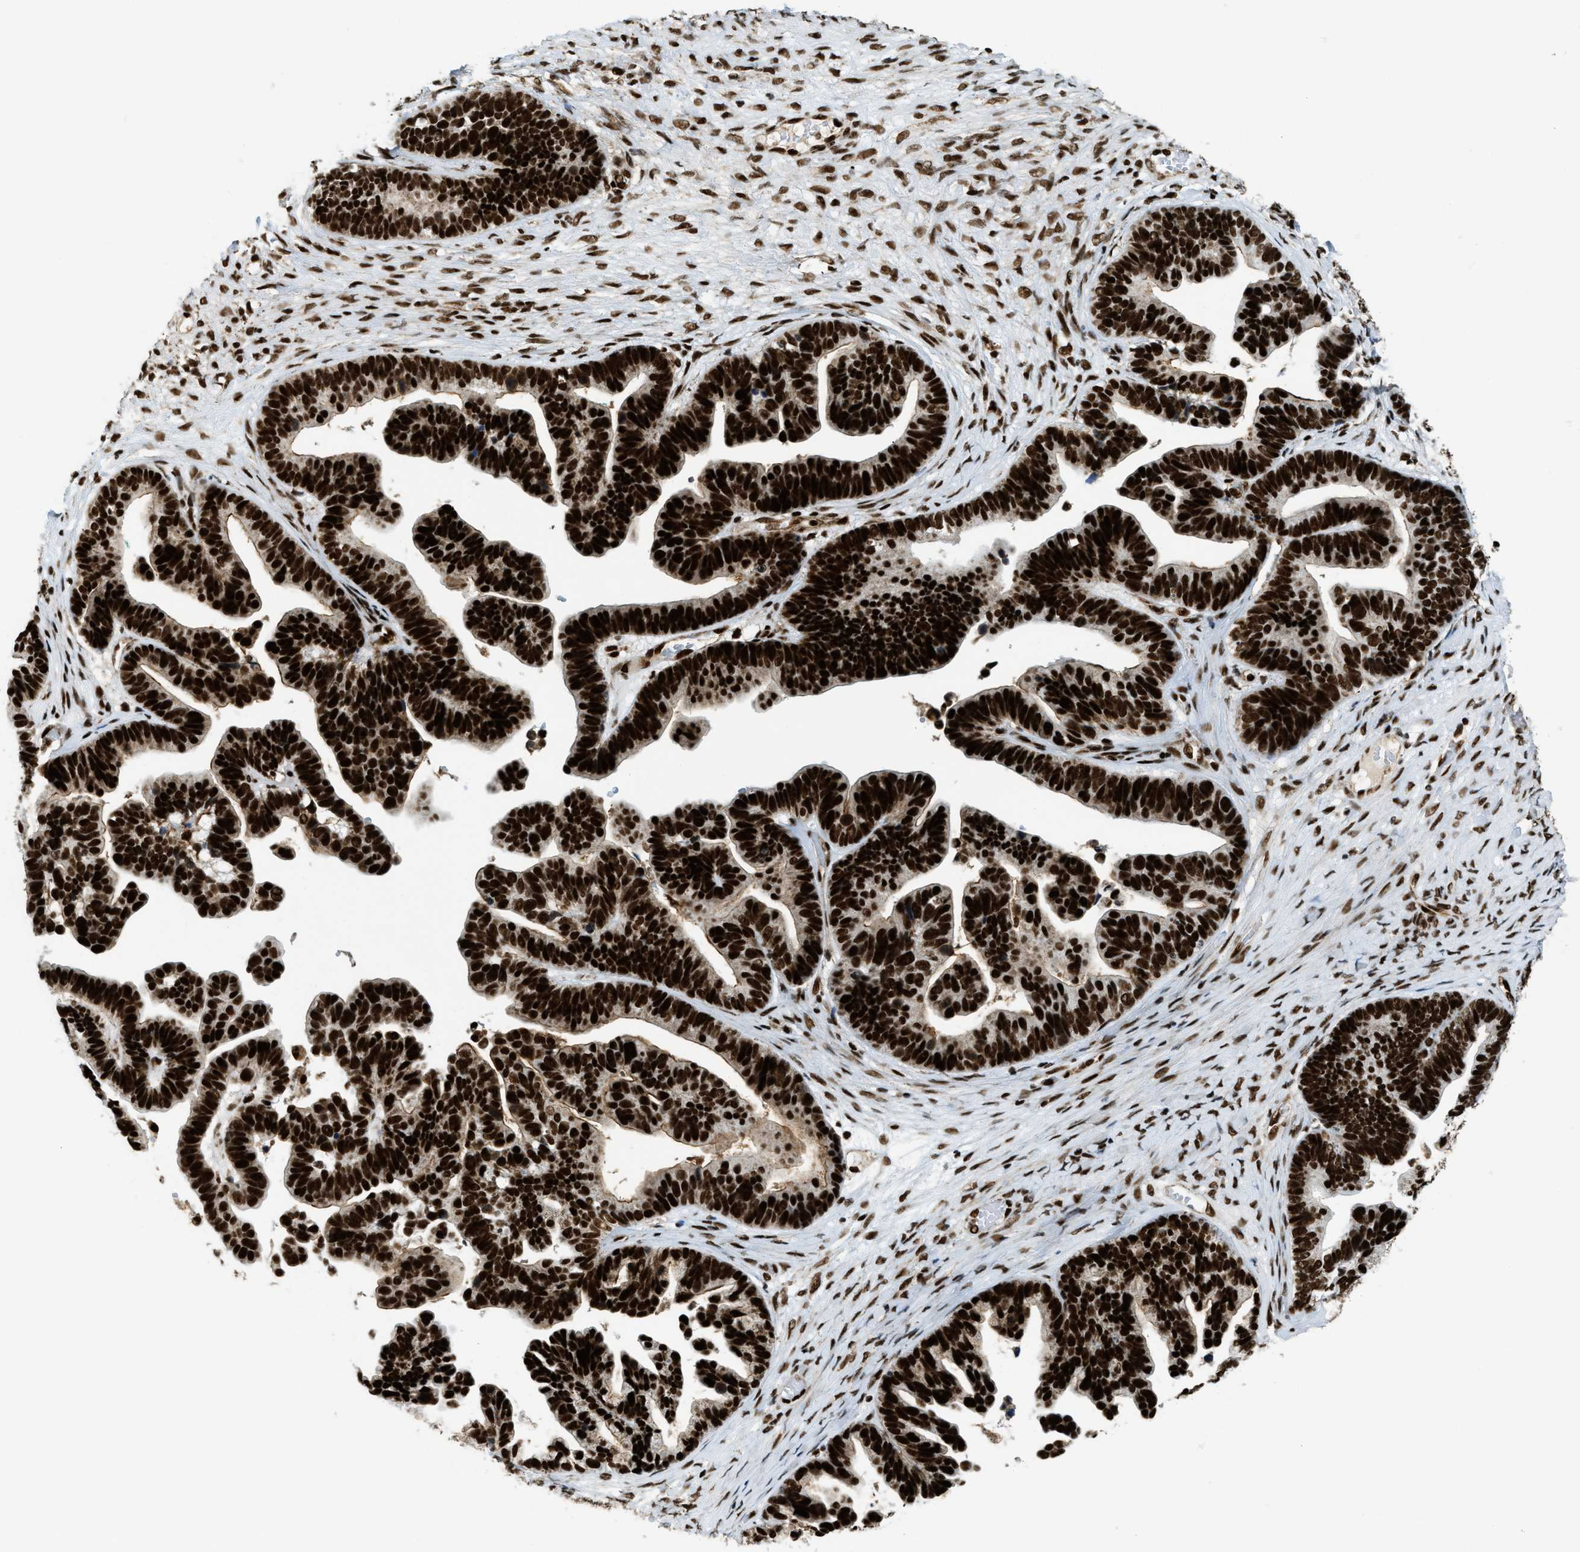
{"staining": {"intensity": "strong", "quantity": ">75%", "location": "nuclear"}, "tissue": "ovarian cancer", "cell_type": "Tumor cells", "image_type": "cancer", "snomed": [{"axis": "morphology", "description": "Cystadenocarcinoma, serous, NOS"}, {"axis": "topography", "description": "Ovary"}], "caption": "Protein expression analysis of ovarian serous cystadenocarcinoma exhibits strong nuclear expression in approximately >75% of tumor cells.", "gene": "GABPB1", "patient": {"sex": "female", "age": 56}}